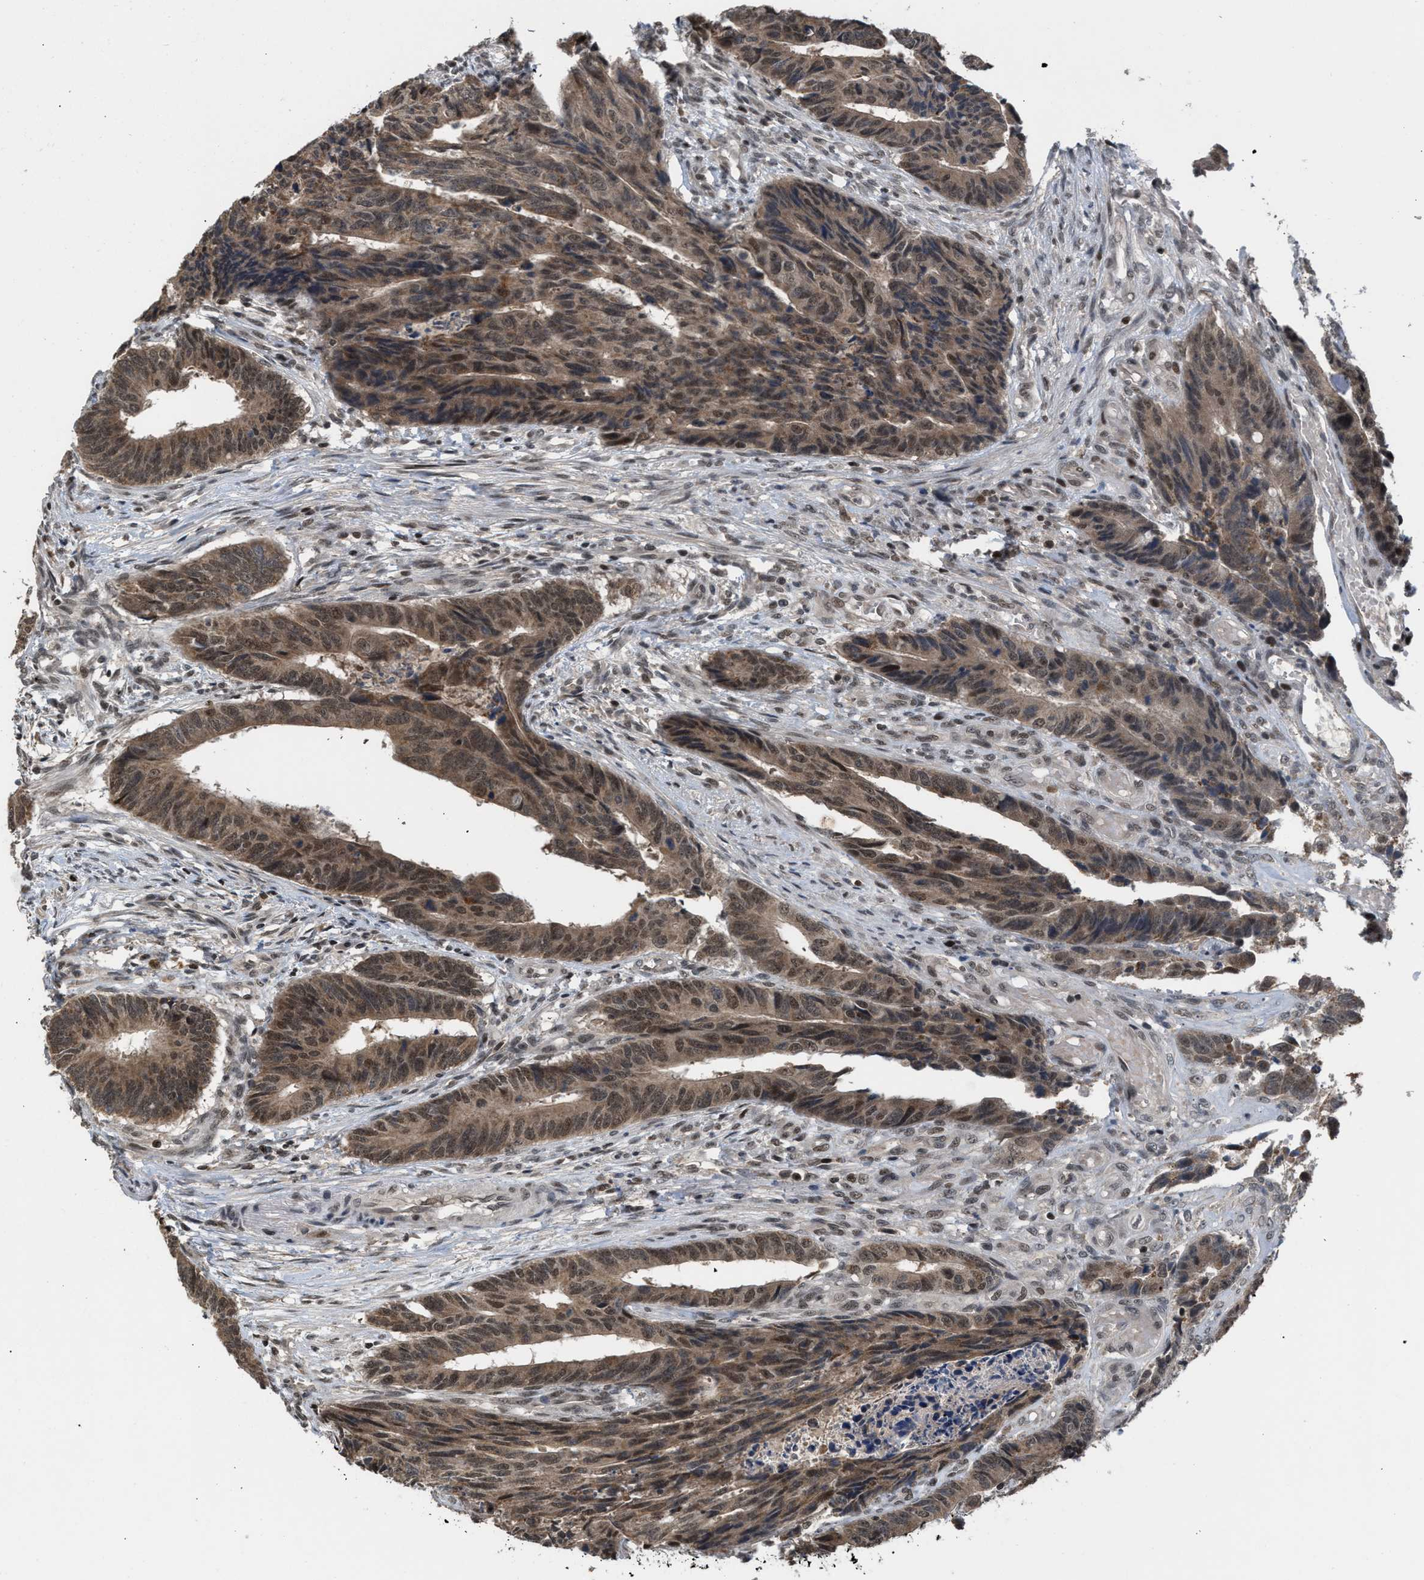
{"staining": {"intensity": "moderate", "quantity": ">75%", "location": "cytoplasmic/membranous,nuclear"}, "tissue": "colorectal cancer", "cell_type": "Tumor cells", "image_type": "cancer", "snomed": [{"axis": "morphology", "description": "Adenocarcinoma, NOS"}, {"axis": "topography", "description": "Rectum"}], "caption": "Colorectal cancer (adenocarcinoma) stained with a protein marker exhibits moderate staining in tumor cells.", "gene": "C9orf78", "patient": {"sex": "male", "age": 84}}